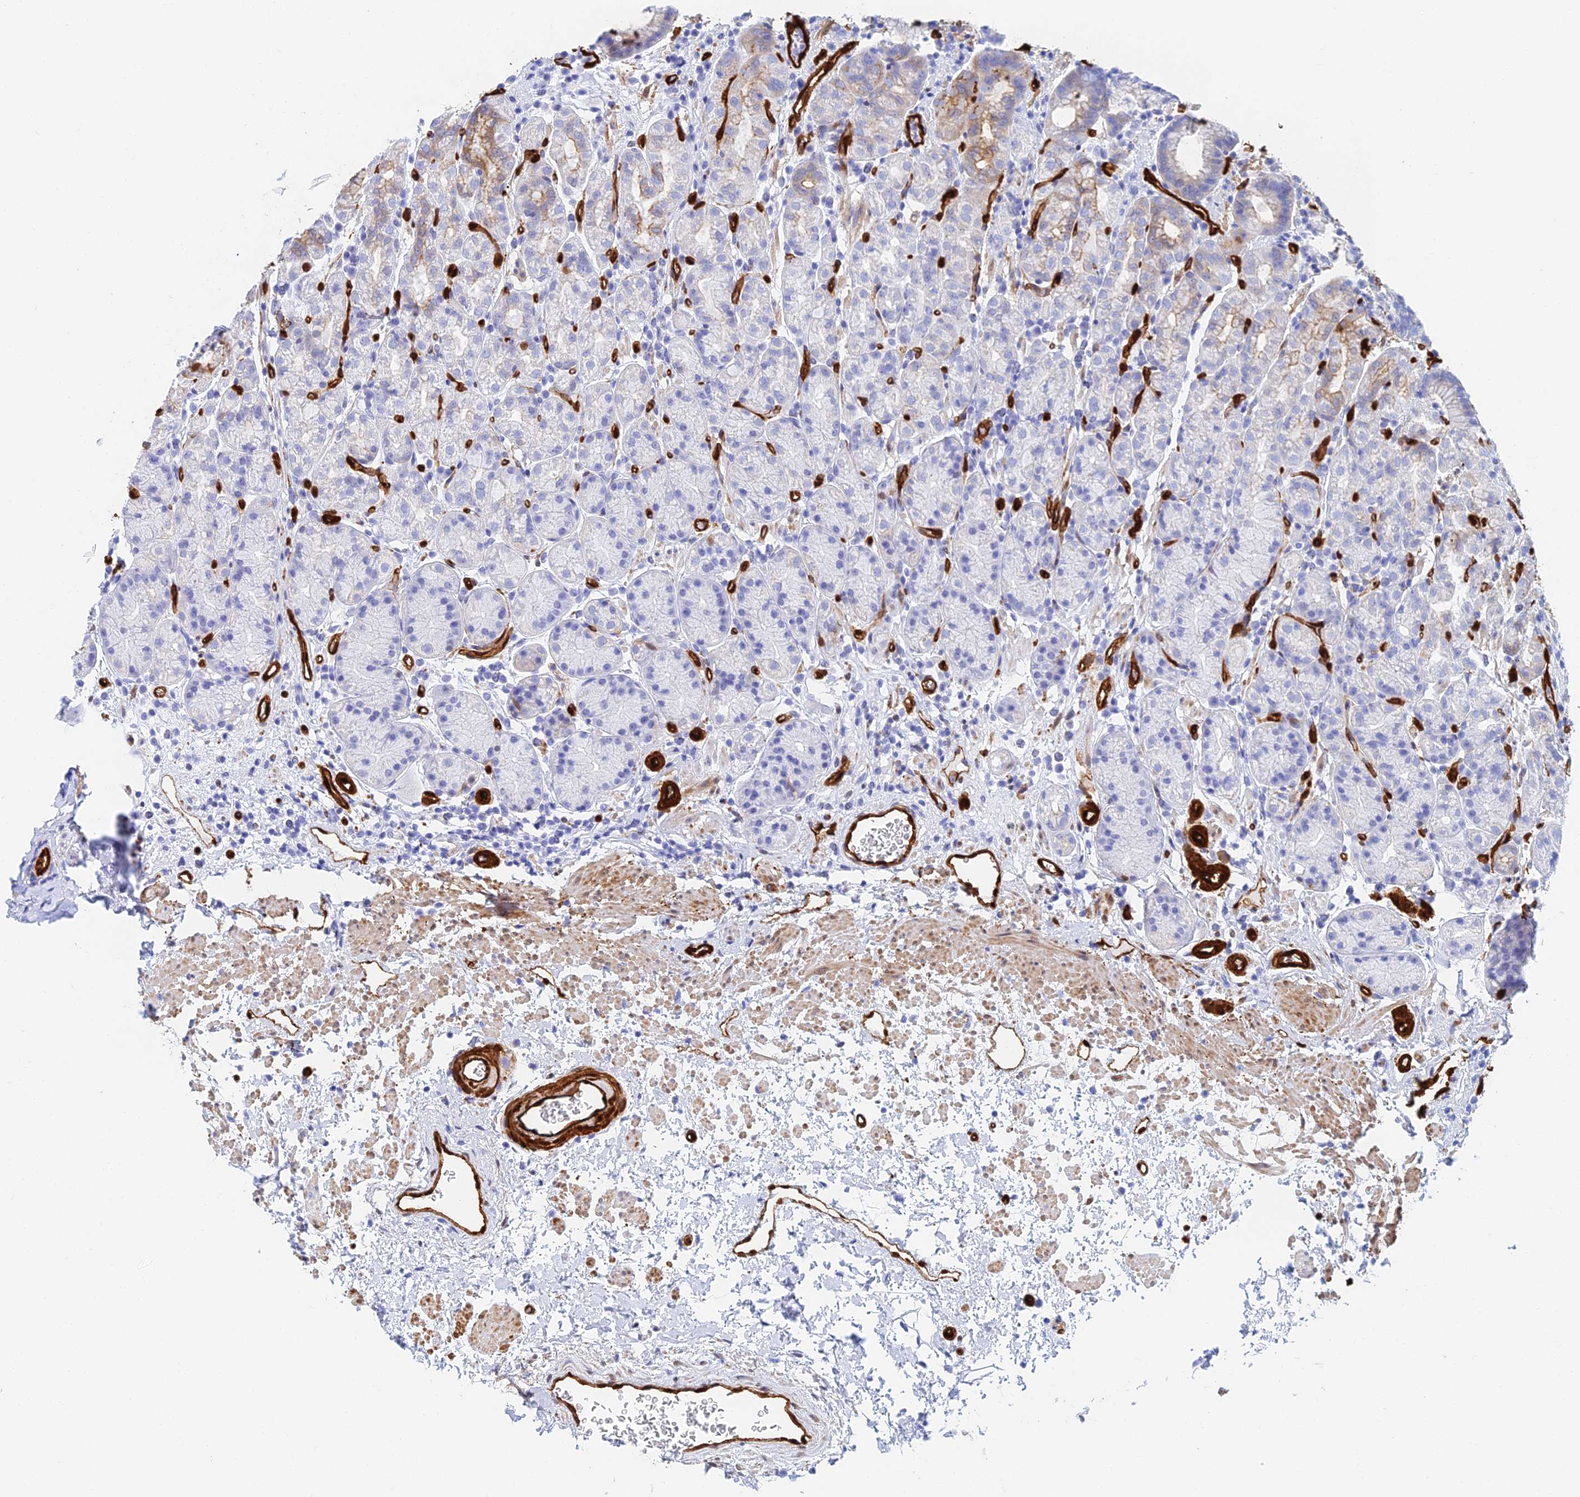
{"staining": {"intensity": "moderate", "quantity": "<25%", "location": "cytoplasmic/membranous"}, "tissue": "stomach", "cell_type": "Glandular cells", "image_type": "normal", "snomed": [{"axis": "morphology", "description": "Normal tissue, NOS"}, {"axis": "topography", "description": "Stomach"}], "caption": "A brown stain highlights moderate cytoplasmic/membranous expression of a protein in glandular cells of unremarkable human stomach.", "gene": "CRIP2", "patient": {"sex": "male", "age": 63}}